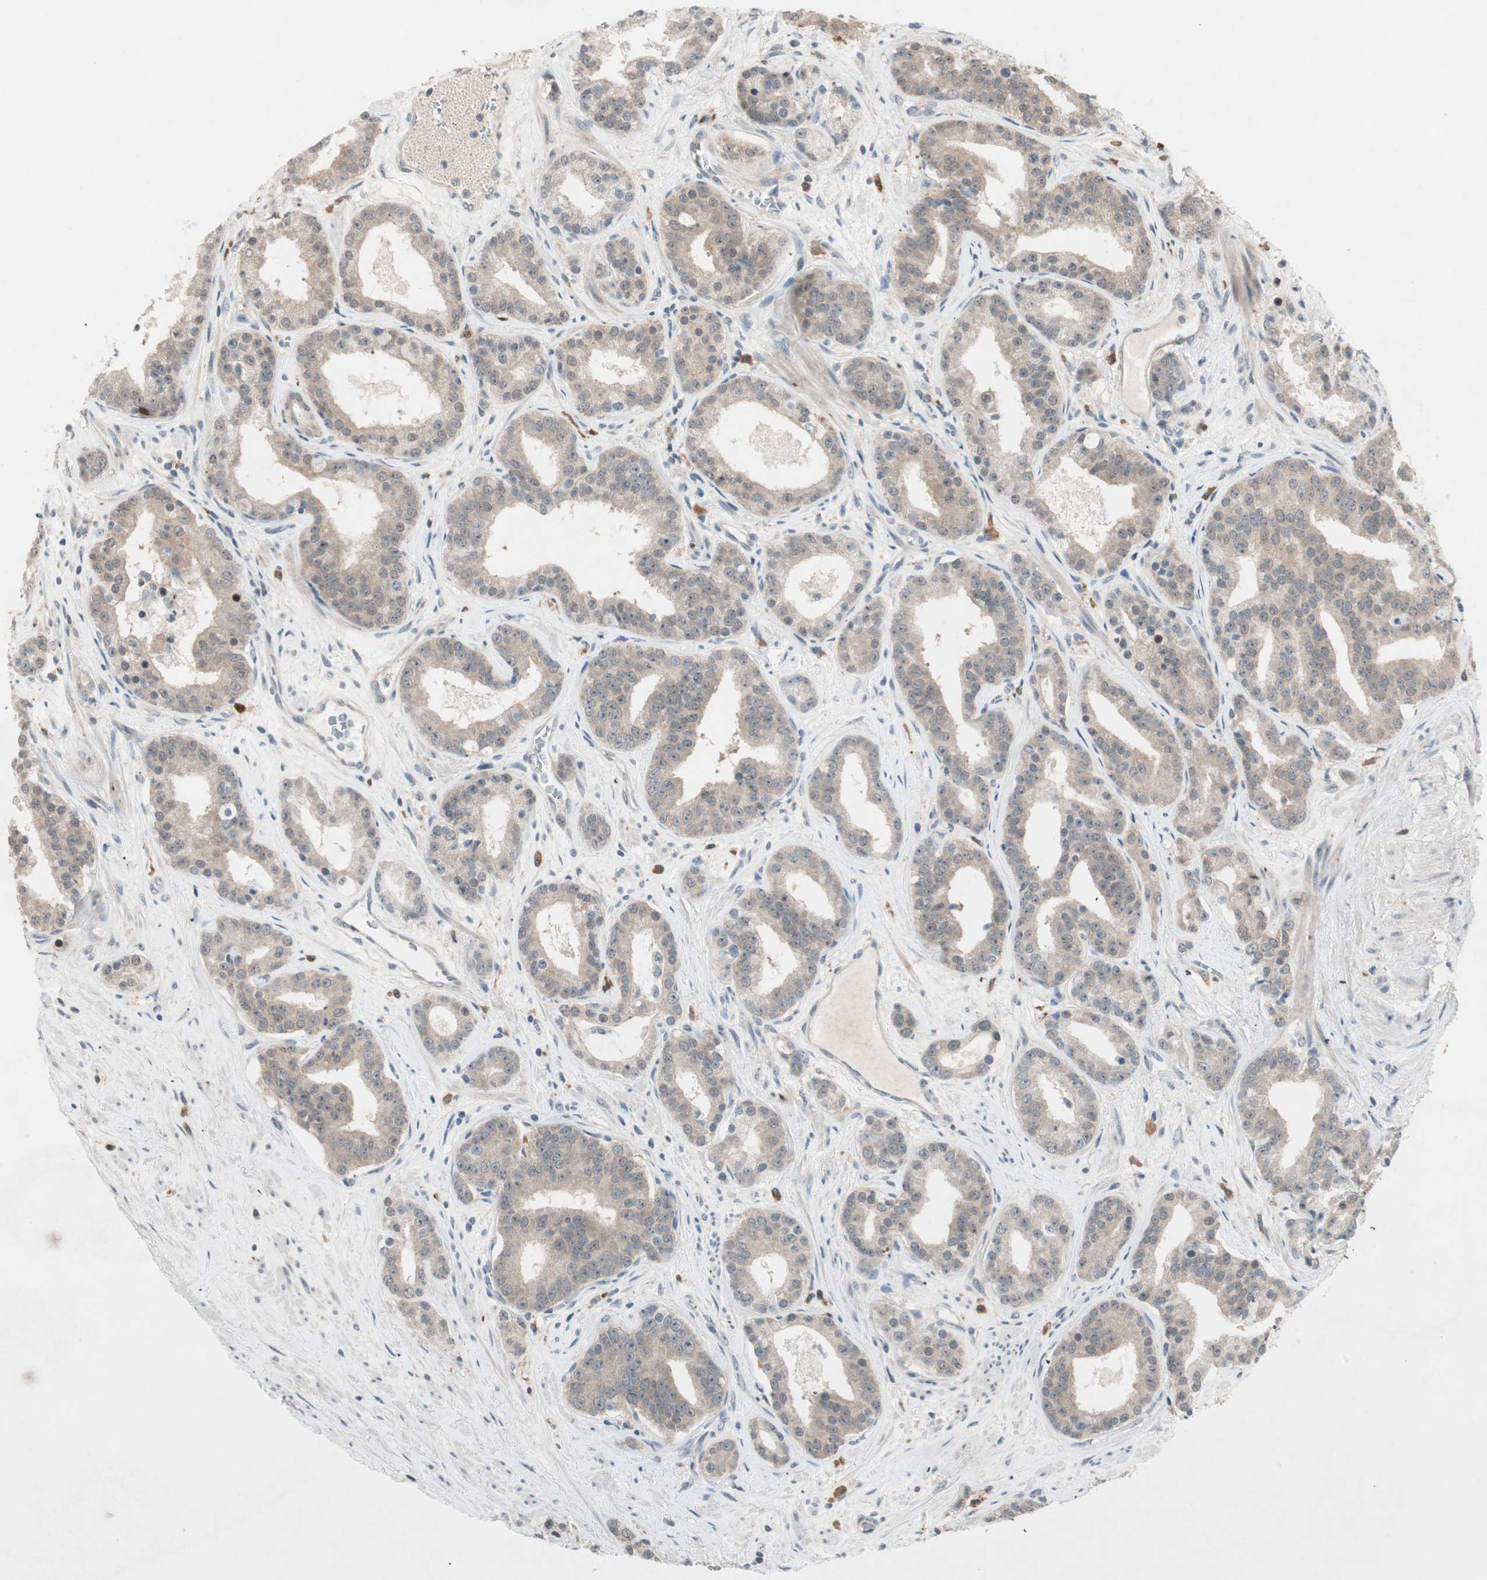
{"staining": {"intensity": "weak", "quantity": "25%-75%", "location": "cytoplasmic/membranous"}, "tissue": "prostate cancer", "cell_type": "Tumor cells", "image_type": "cancer", "snomed": [{"axis": "morphology", "description": "Adenocarcinoma, Low grade"}, {"axis": "topography", "description": "Prostate"}], "caption": "An immunohistochemistry (IHC) micrograph of tumor tissue is shown. Protein staining in brown highlights weak cytoplasmic/membranous positivity in prostate low-grade adenocarcinoma within tumor cells. Nuclei are stained in blue.", "gene": "RTL6", "patient": {"sex": "male", "age": 63}}